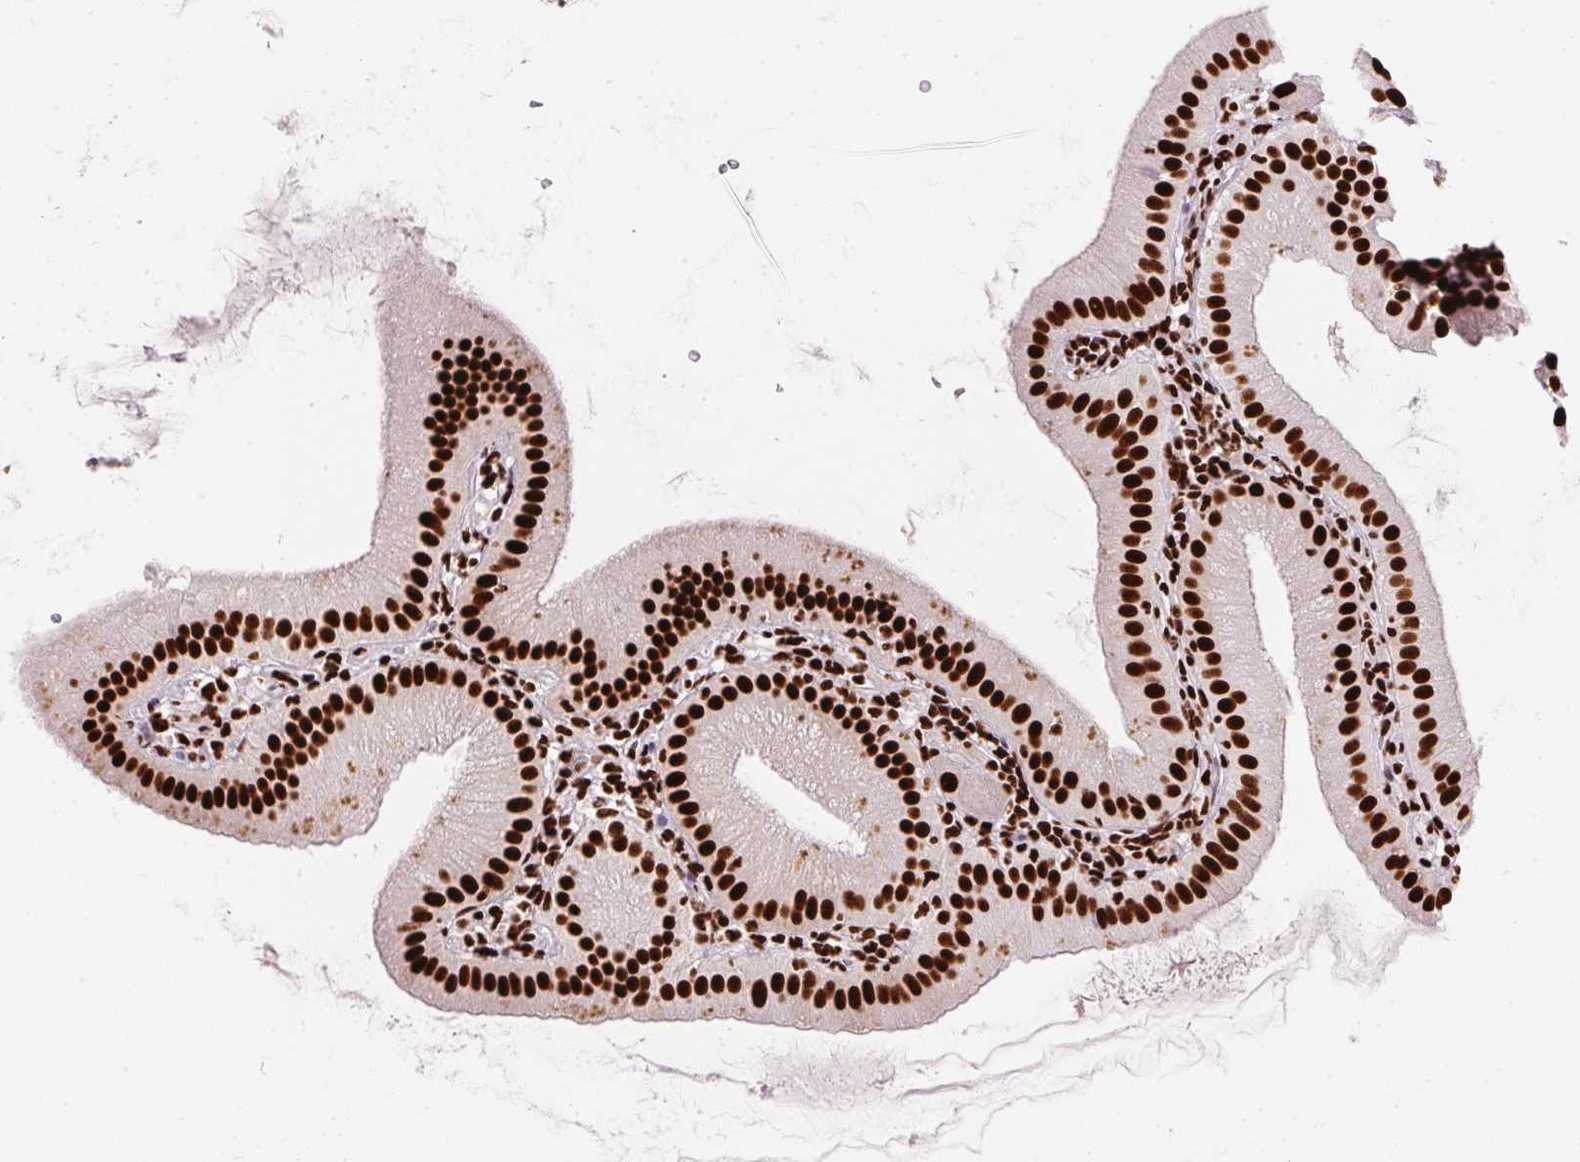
{"staining": {"intensity": "strong", "quantity": ">75%", "location": "nuclear"}, "tissue": "gallbladder", "cell_type": "Glandular cells", "image_type": "normal", "snomed": [{"axis": "morphology", "description": "Normal tissue, NOS"}, {"axis": "topography", "description": "Gallbladder"}], "caption": "Gallbladder stained for a protein displays strong nuclear positivity in glandular cells.", "gene": "PAGE3", "patient": {"sex": "female", "age": 65}}